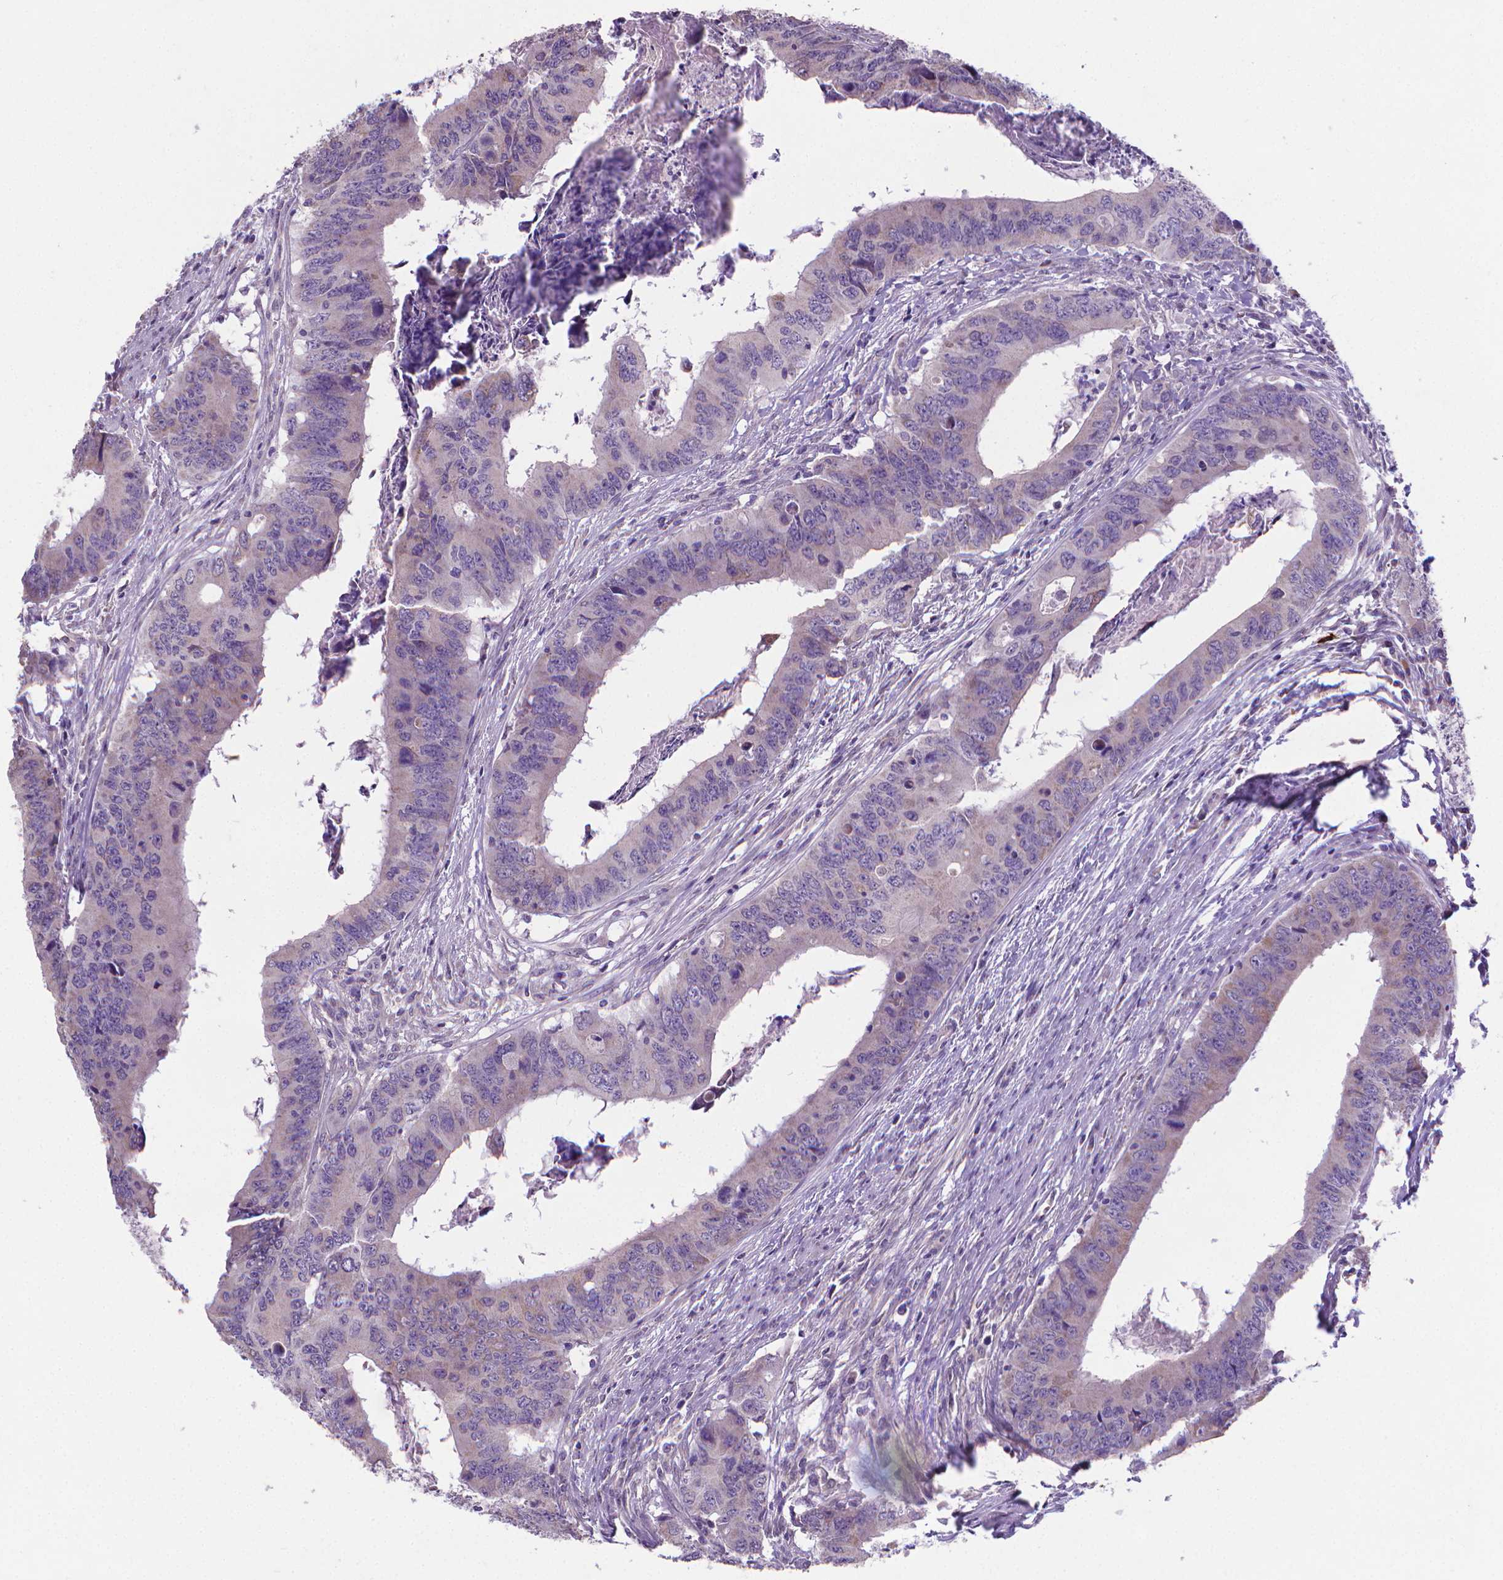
{"staining": {"intensity": "negative", "quantity": "none", "location": "none"}, "tissue": "colorectal cancer", "cell_type": "Tumor cells", "image_type": "cancer", "snomed": [{"axis": "morphology", "description": "Adenocarcinoma, NOS"}, {"axis": "topography", "description": "Colon"}], "caption": "There is no significant positivity in tumor cells of adenocarcinoma (colorectal).", "gene": "GPR63", "patient": {"sex": "male", "age": 53}}